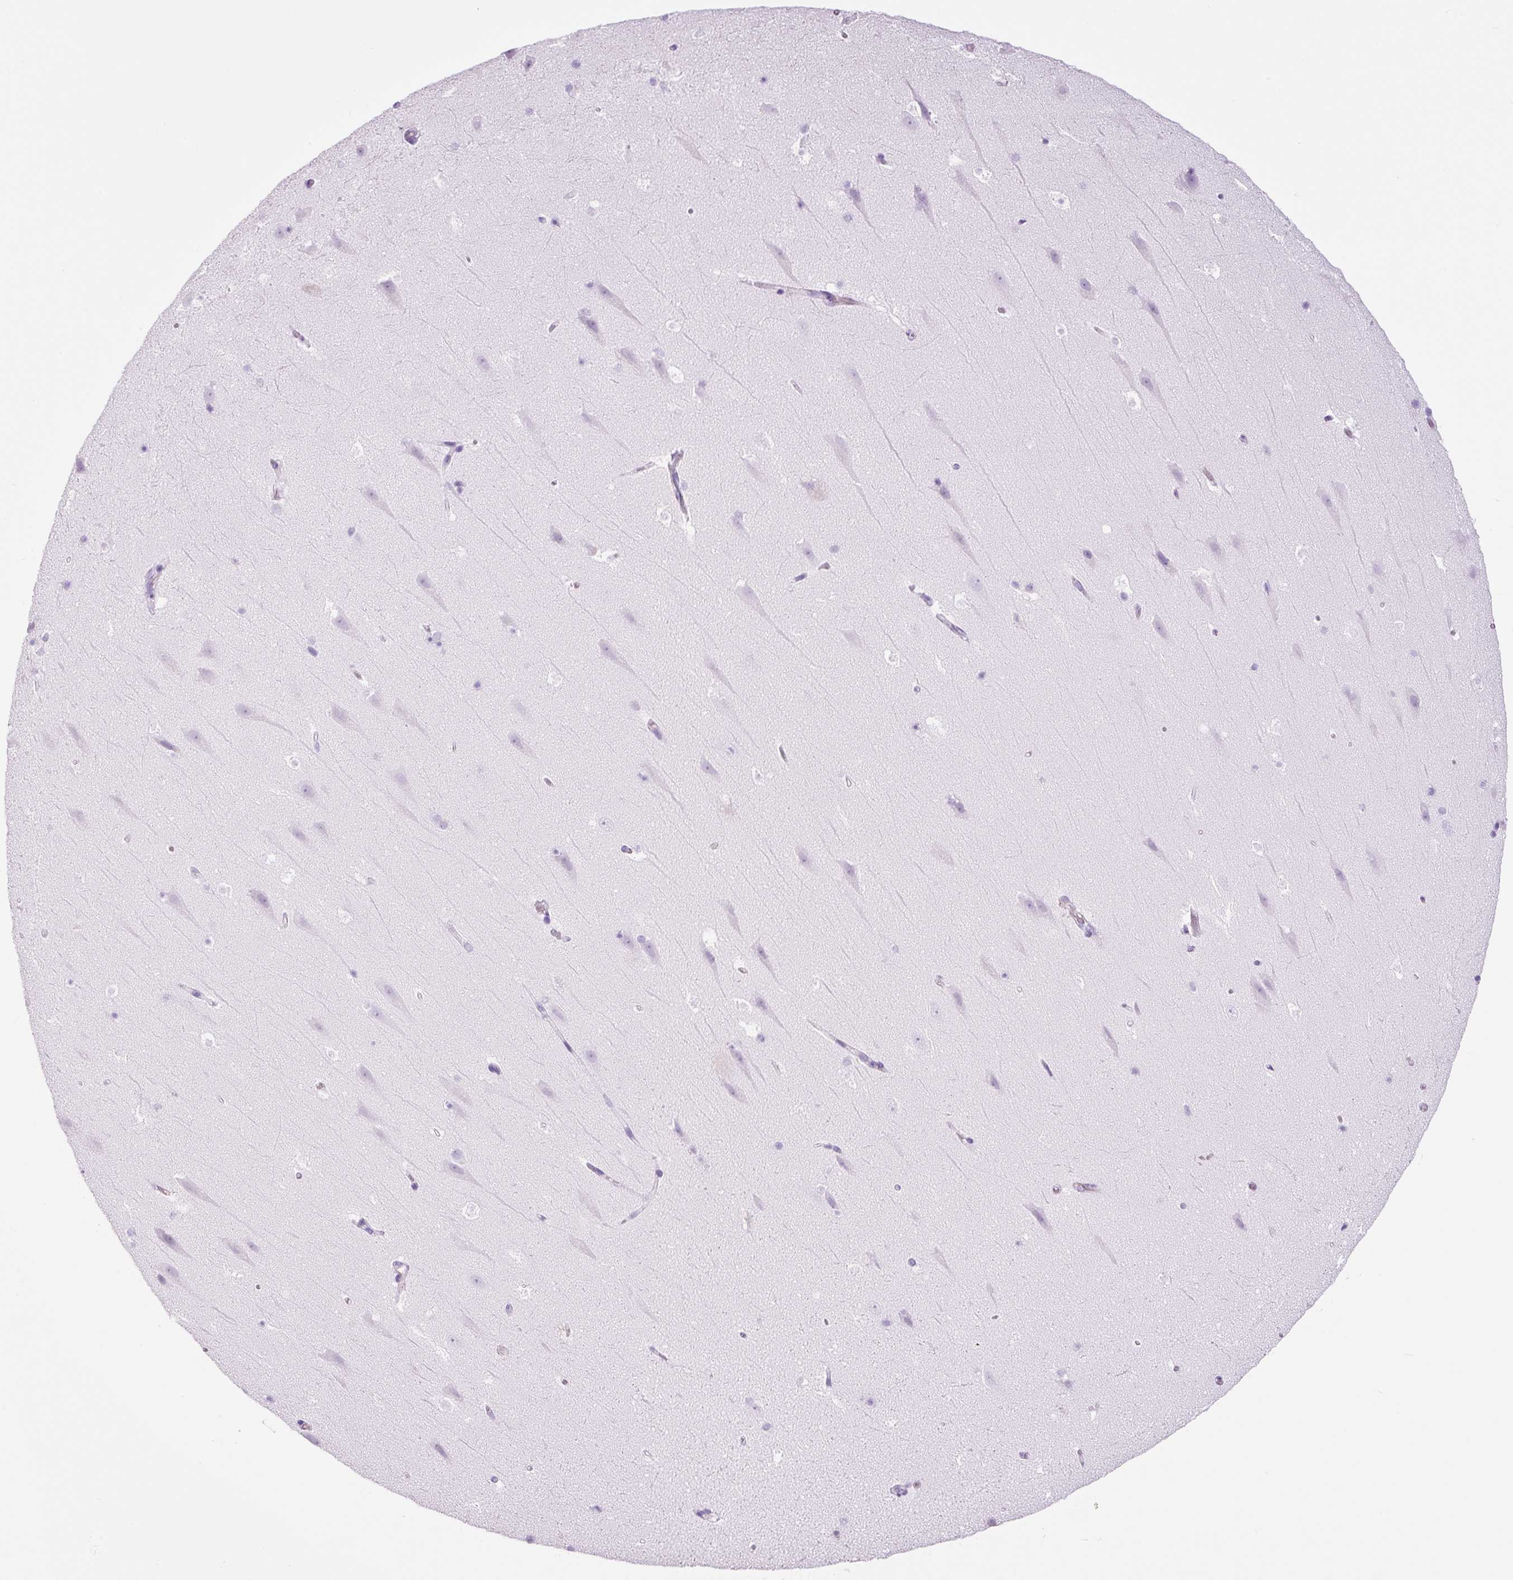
{"staining": {"intensity": "negative", "quantity": "none", "location": "none"}, "tissue": "hippocampus", "cell_type": "Glial cells", "image_type": "normal", "snomed": [{"axis": "morphology", "description": "Normal tissue, NOS"}, {"axis": "topography", "description": "Hippocampus"}], "caption": "An immunohistochemistry photomicrograph of unremarkable hippocampus is shown. There is no staining in glial cells of hippocampus.", "gene": "ADSS1", "patient": {"sex": "male", "age": 37}}